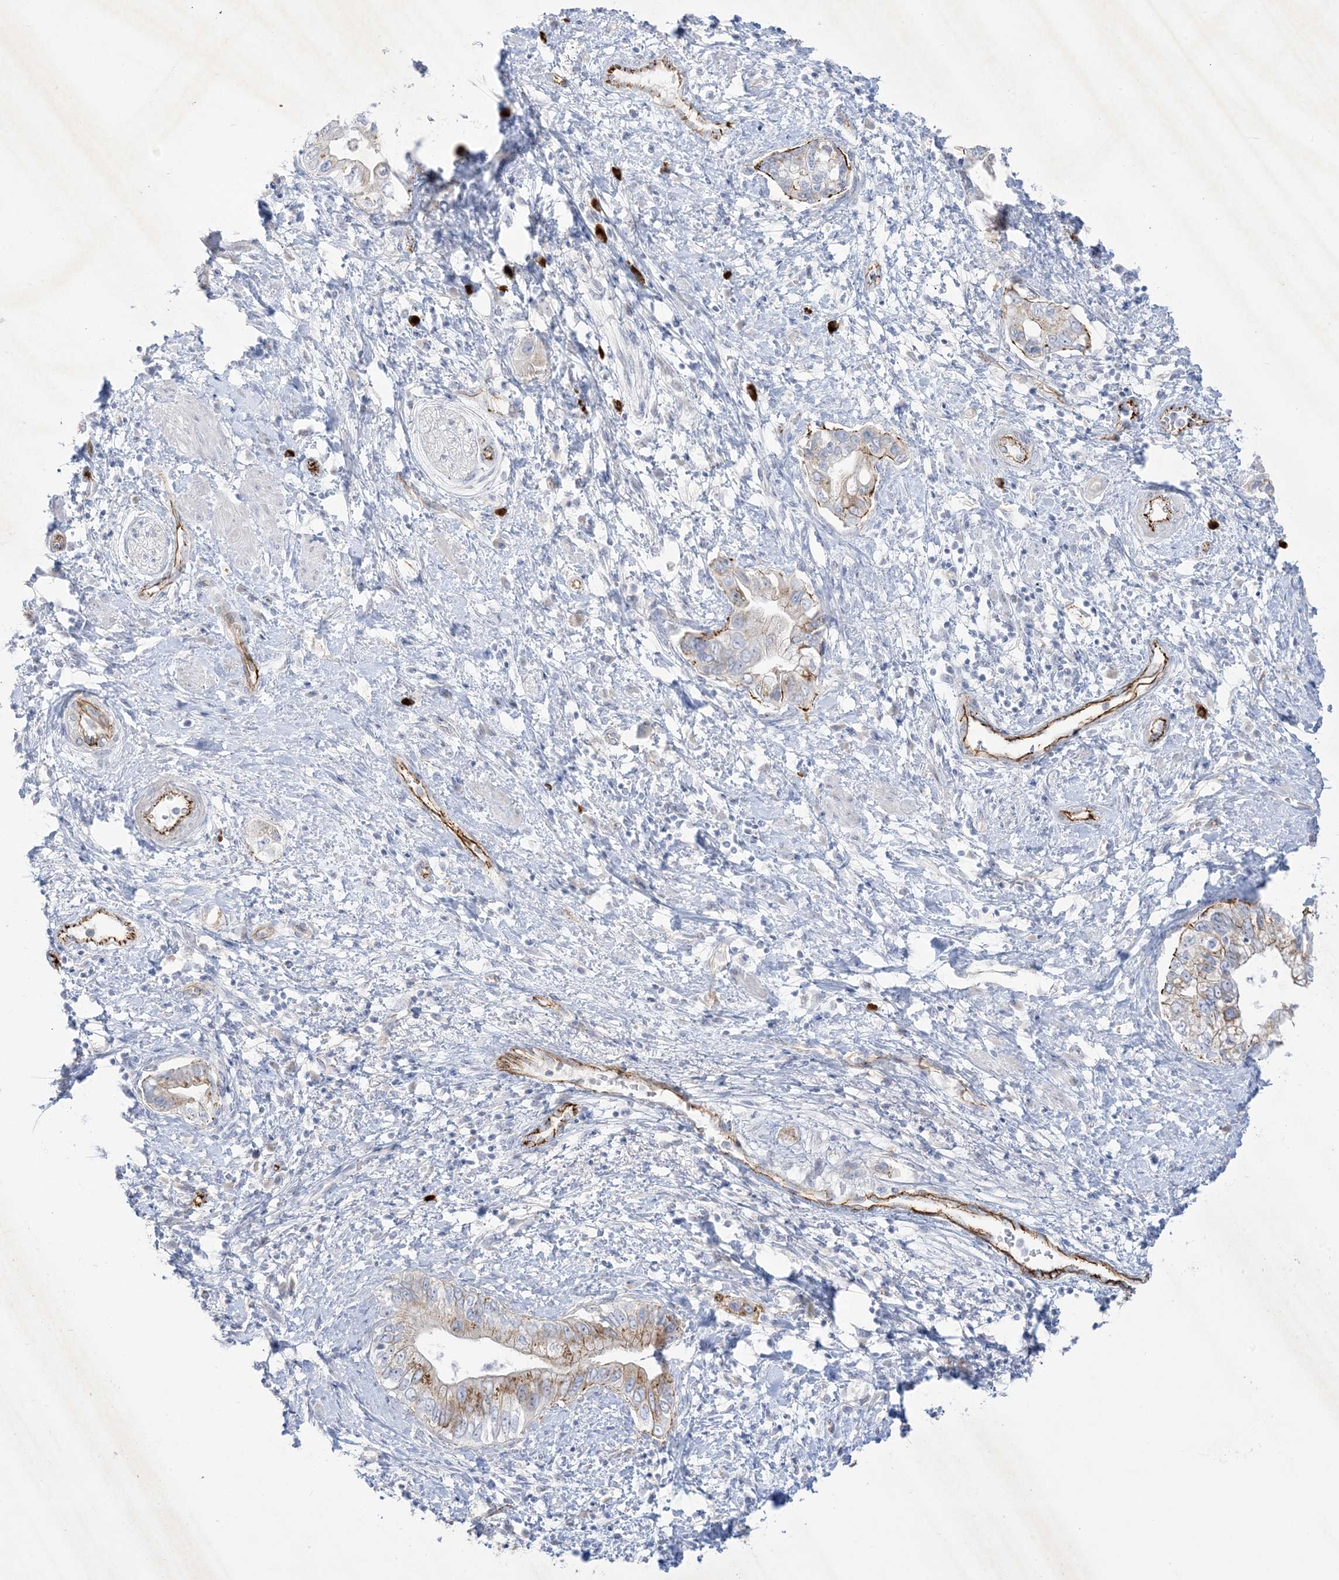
{"staining": {"intensity": "moderate", "quantity": "25%-75%", "location": "cytoplasmic/membranous"}, "tissue": "pancreatic cancer", "cell_type": "Tumor cells", "image_type": "cancer", "snomed": [{"axis": "morphology", "description": "Adenocarcinoma, NOS"}, {"axis": "topography", "description": "Pancreas"}], "caption": "Human adenocarcinoma (pancreatic) stained for a protein (brown) shows moderate cytoplasmic/membranous positive expression in about 25%-75% of tumor cells.", "gene": "B3GNT7", "patient": {"sex": "female", "age": 73}}